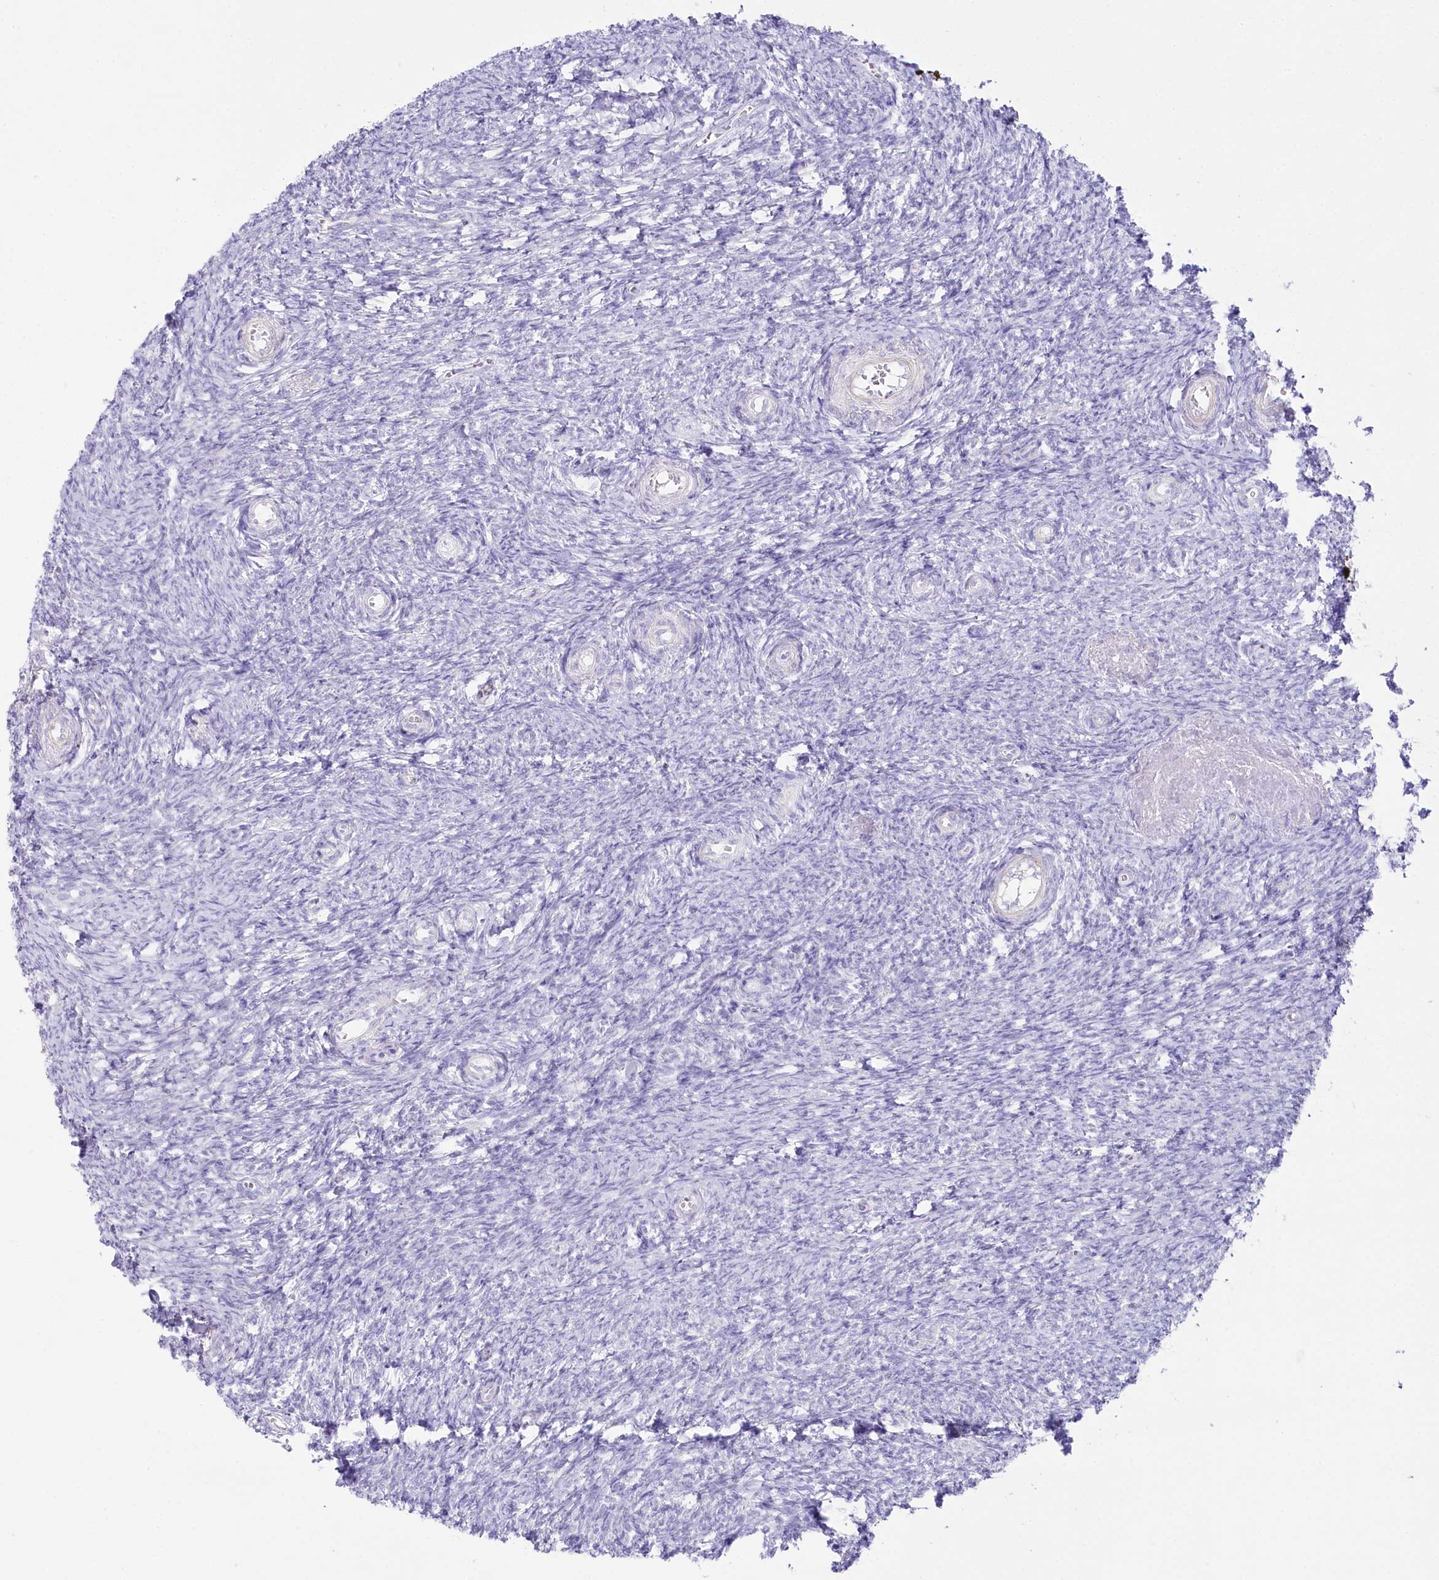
{"staining": {"intensity": "negative", "quantity": "none", "location": "none"}, "tissue": "ovary", "cell_type": "Follicle cells", "image_type": "normal", "snomed": [{"axis": "morphology", "description": "Normal tissue, NOS"}, {"axis": "topography", "description": "Ovary"}], "caption": "High magnification brightfield microscopy of normal ovary stained with DAB (brown) and counterstained with hematoxylin (blue): follicle cells show no significant expression.", "gene": "MYOZ1", "patient": {"sex": "female", "age": 44}}